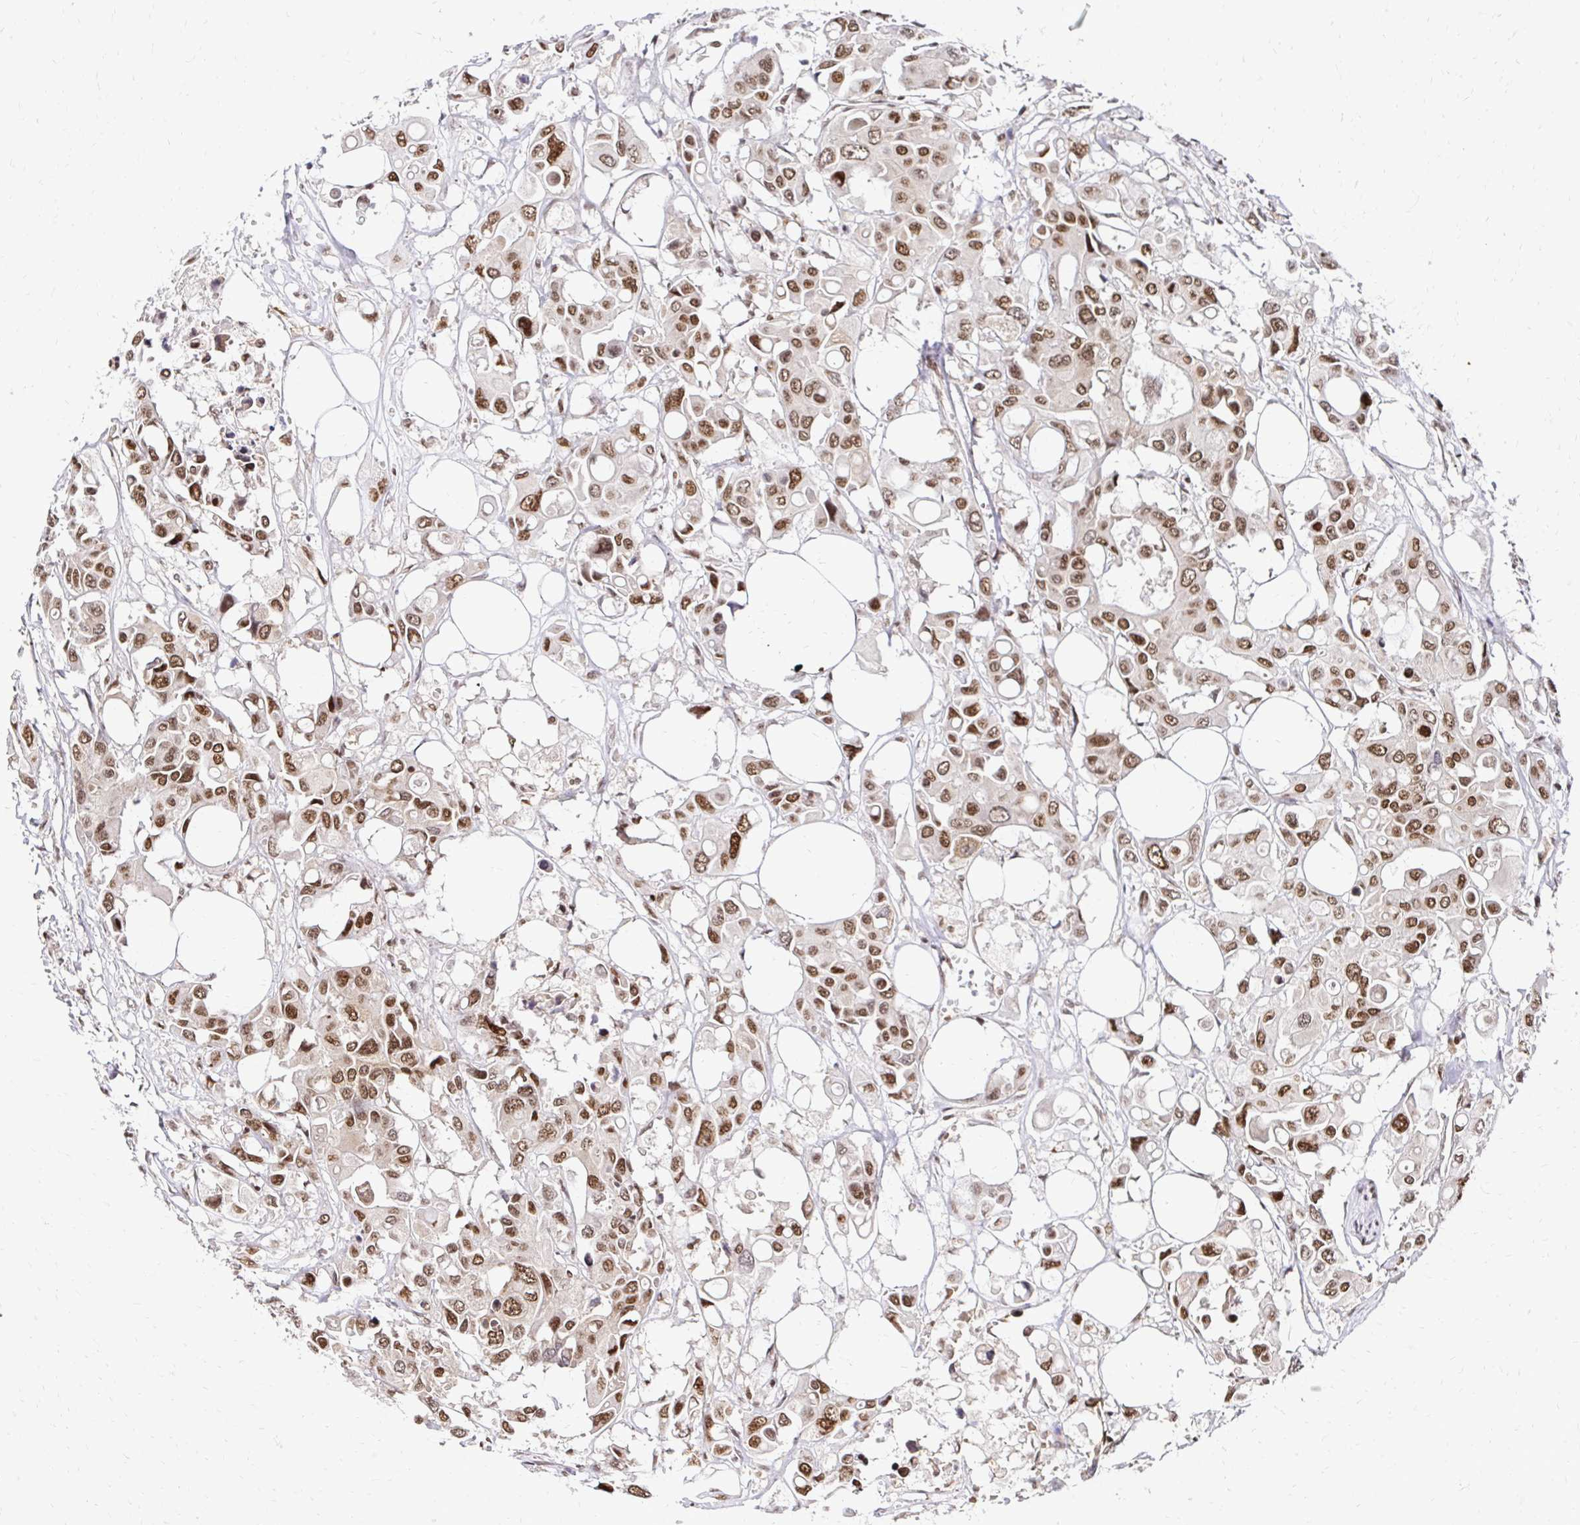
{"staining": {"intensity": "moderate", "quantity": ">75%", "location": "nuclear"}, "tissue": "colorectal cancer", "cell_type": "Tumor cells", "image_type": "cancer", "snomed": [{"axis": "morphology", "description": "Adenocarcinoma, NOS"}, {"axis": "topography", "description": "Colon"}], "caption": "The immunohistochemical stain highlights moderate nuclear staining in tumor cells of colorectal adenocarcinoma tissue.", "gene": "GLYR1", "patient": {"sex": "male", "age": 77}}